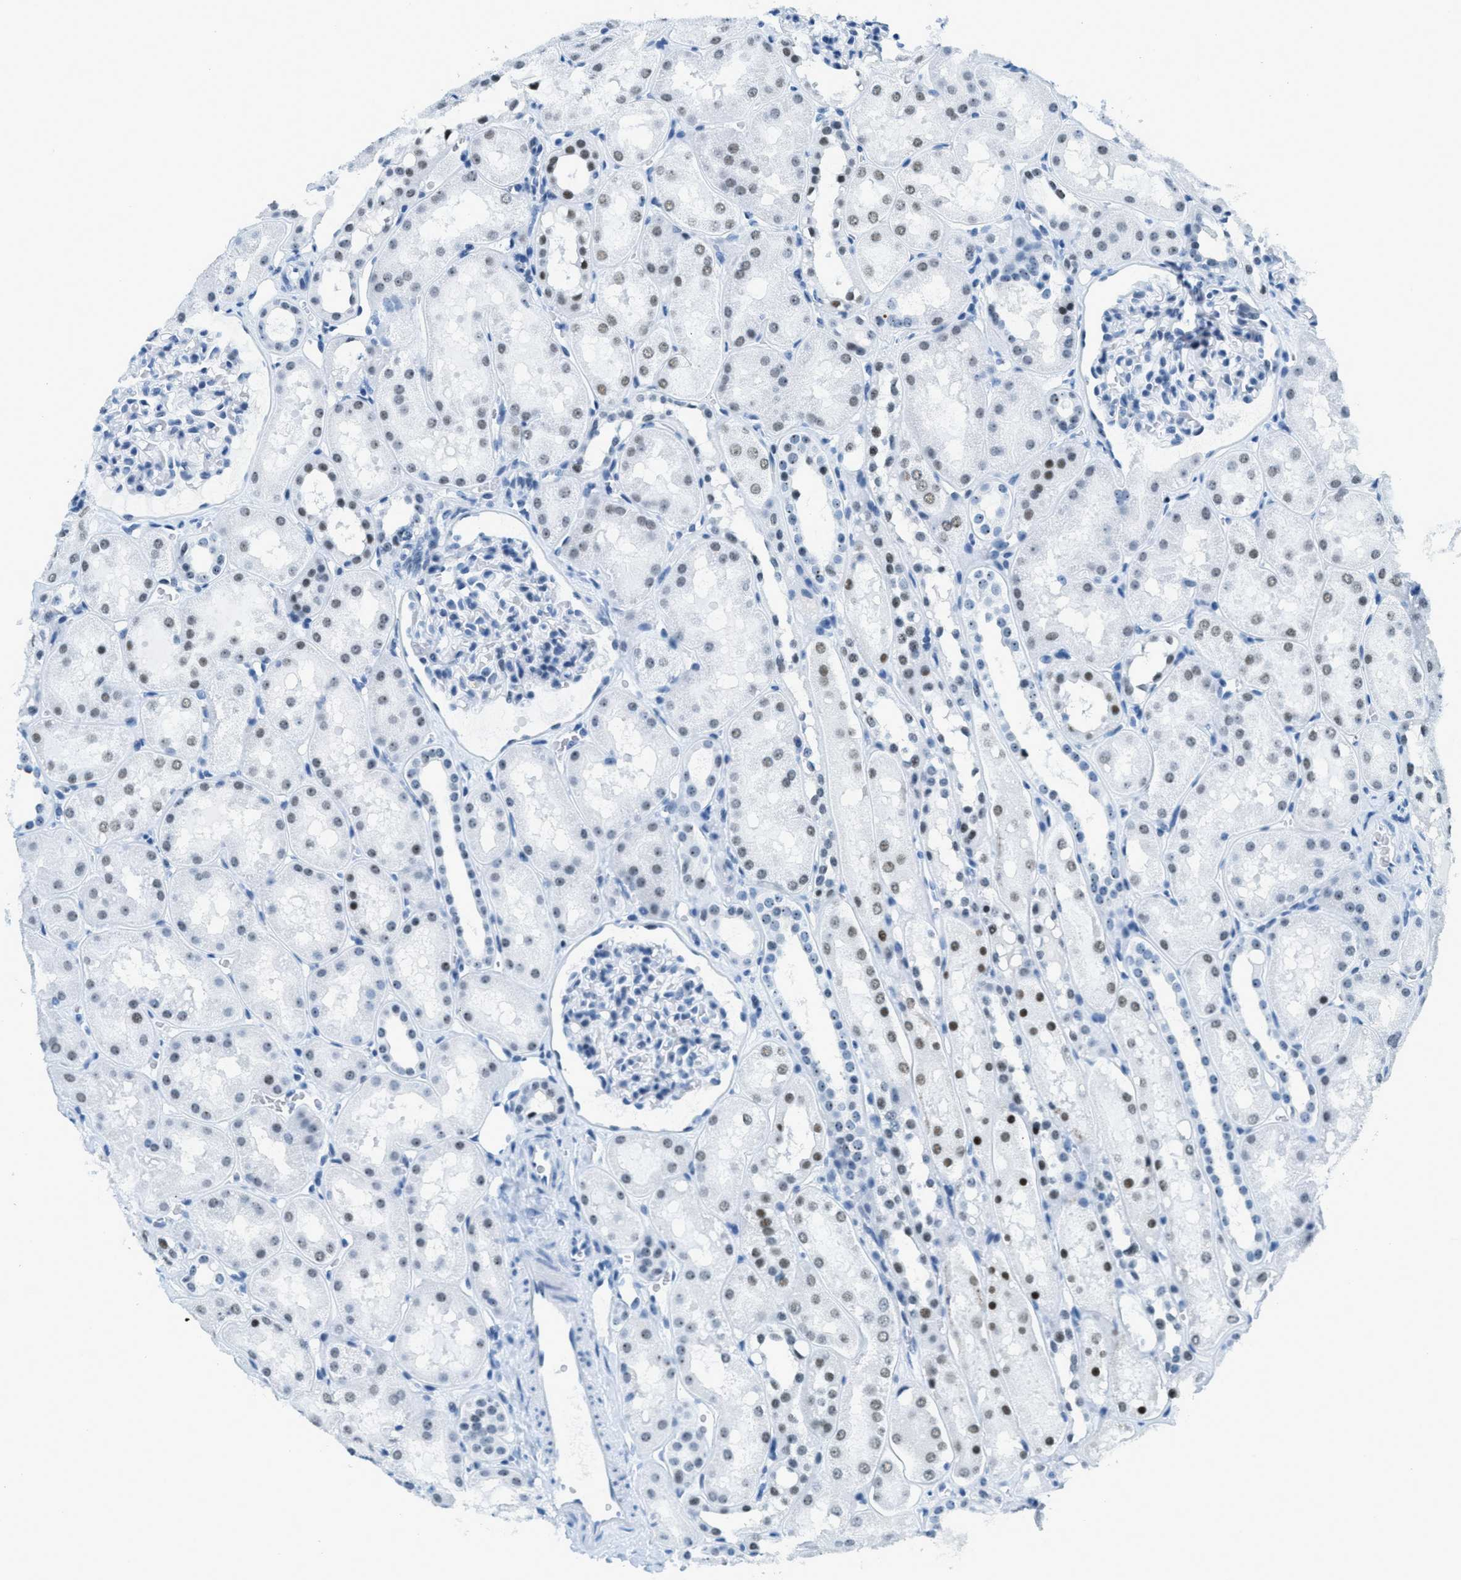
{"staining": {"intensity": "weak", "quantity": "<25%", "location": "nuclear"}, "tissue": "kidney", "cell_type": "Cells in glomeruli", "image_type": "normal", "snomed": [{"axis": "morphology", "description": "Normal tissue, NOS"}, {"axis": "topography", "description": "Kidney"}, {"axis": "topography", "description": "Urinary bladder"}], "caption": "Micrograph shows no significant protein staining in cells in glomeruli of unremarkable kidney. (Stains: DAB immunohistochemistry (IHC) with hematoxylin counter stain, Microscopy: brightfield microscopy at high magnification).", "gene": "PLA2G2A", "patient": {"sex": "male", "age": 16}}